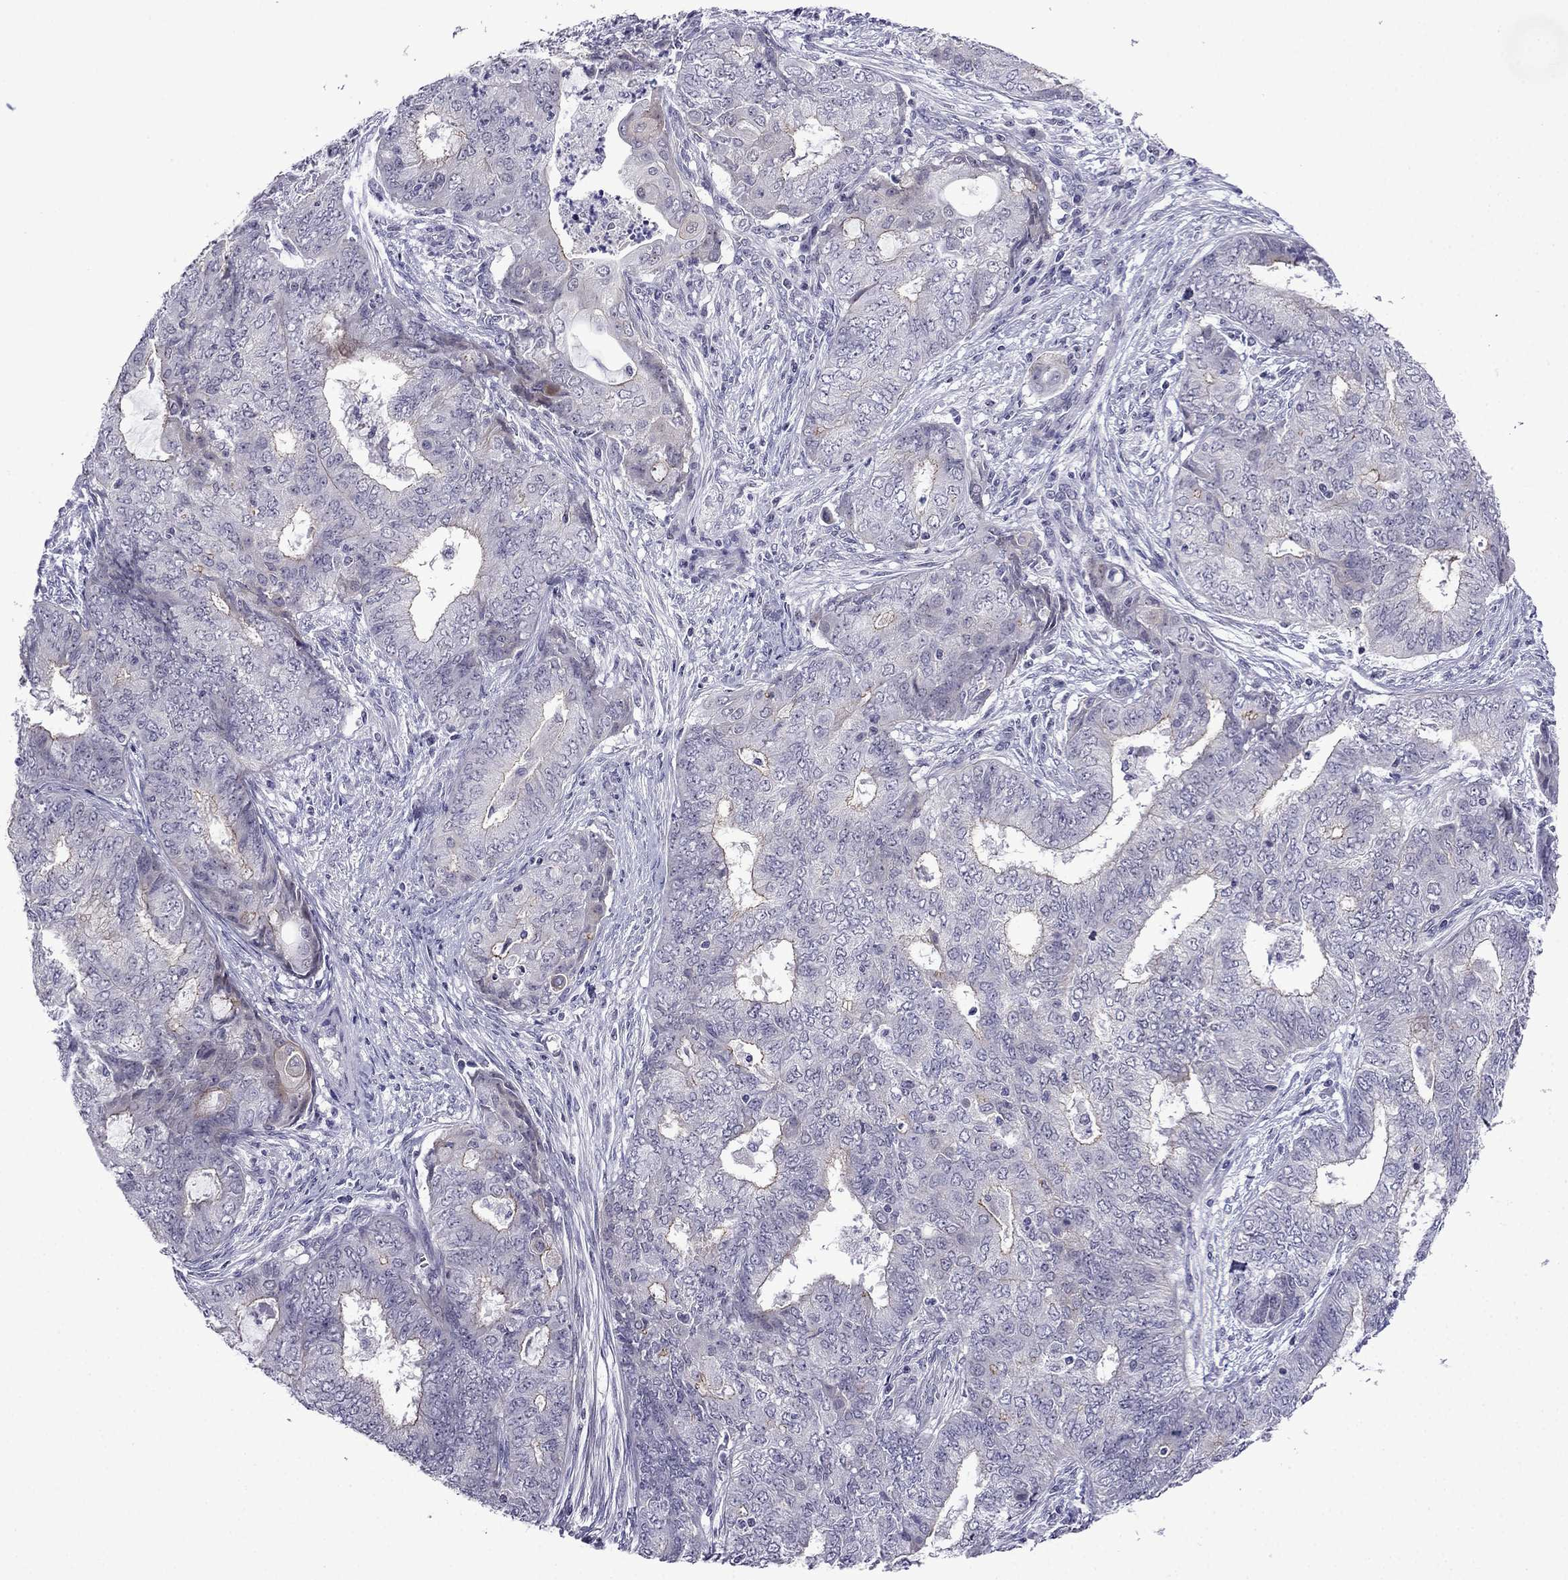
{"staining": {"intensity": "weak", "quantity": "<25%", "location": "cytoplasmic/membranous"}, "tissue": "endometrial cancer", "cell_type": "Tumor cells", "image_type": "cancer", "snomed": [{"axis": "morphology", "description": "Adenocarcinoma, NOS"}, {"axis": "topography", "description": "Endometrium"}], "caption": "The photomicrograph shows no significant positivity in tumor cells of endometrial cancer (adenocarcinoma).", "gene": "POM121L12", "patient": {"sex": "female", "age": 62}}